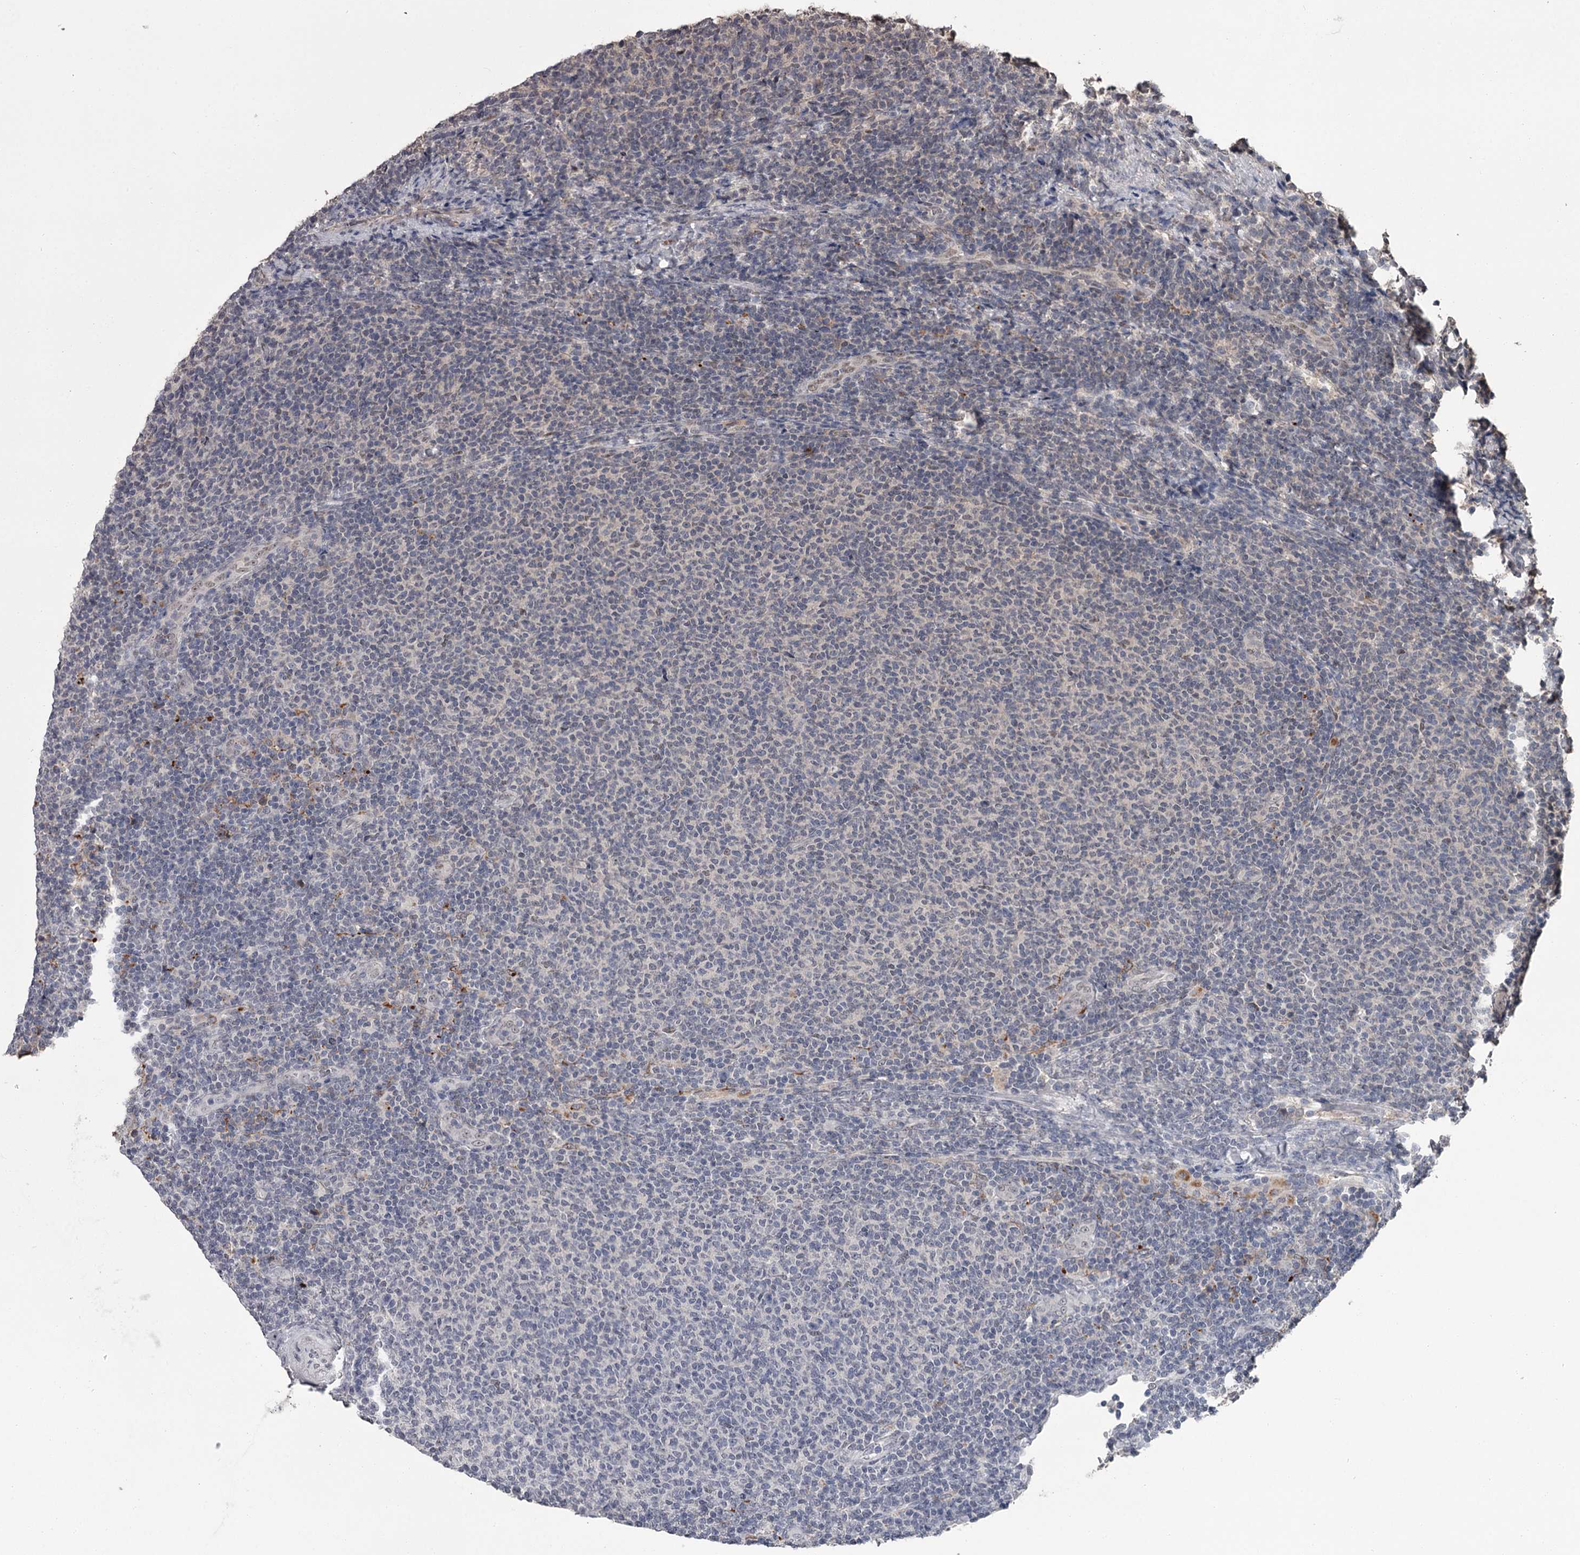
{"staining": {"intensity": "negative", "quantity": "none", "location": "none"}, "tissue": "lymphoma", "cell_type": "Tumor cells", "image_type": "cancer", "snomed": [{"axis": "morphology", "description": "Malignant lymphoma, non-Hodgkin's type, Low grade"}, {"axis": "topography", "description": "Lymph node"}], "caption": "Image shows no significant protein staining in tumor cells of malignant lymphoma, non-Hodgkin's type (low-grade). The staining is performed using DAB (3,3'-diaminobenzidine) brown chromogen with nuclei counter-stained in using hematoxylin.", "gene": "PRPF40B", "patient": {"sex": "male", "age": 66}}